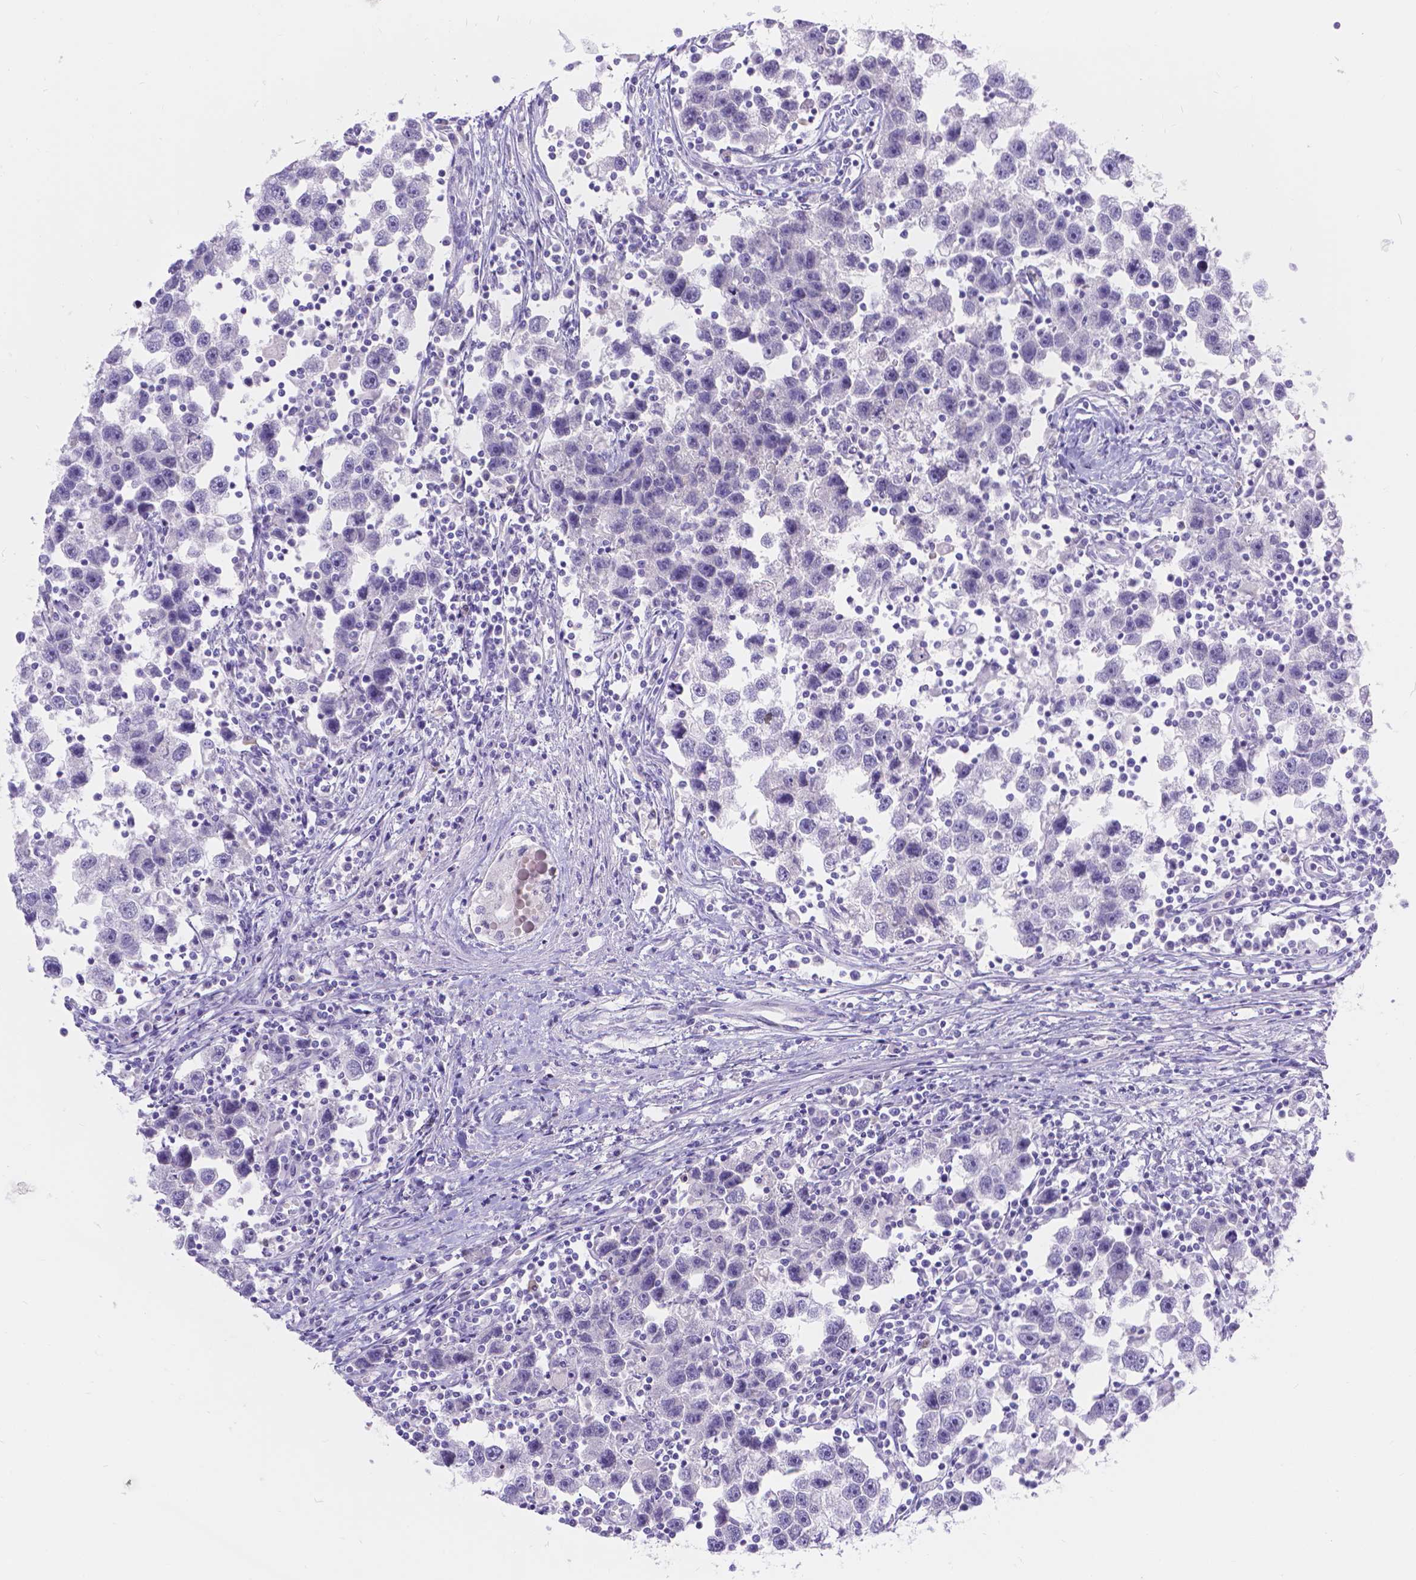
{"staining": {"intensity": "negative", "quantity": "none", "location": "none"}, "tissue": "testis cancer", "cell_type": "Tumor cells", "image_type": "cancer", "snomed": [{"axis": "morphology", "description": "Seminoma, NOS"}, {"axis": "topography", "description": "Testis"}], "caption": "Immunohistochemical staining of human testis cancer reveals no significant expression in tumor cells. (DAB (3,3'-diaminobenzidine) immunohistochemistry (IHC) with hematoxylin counter stain).", "gene": "GNRHR", "patient": {"sex": "male", "age": 30}}